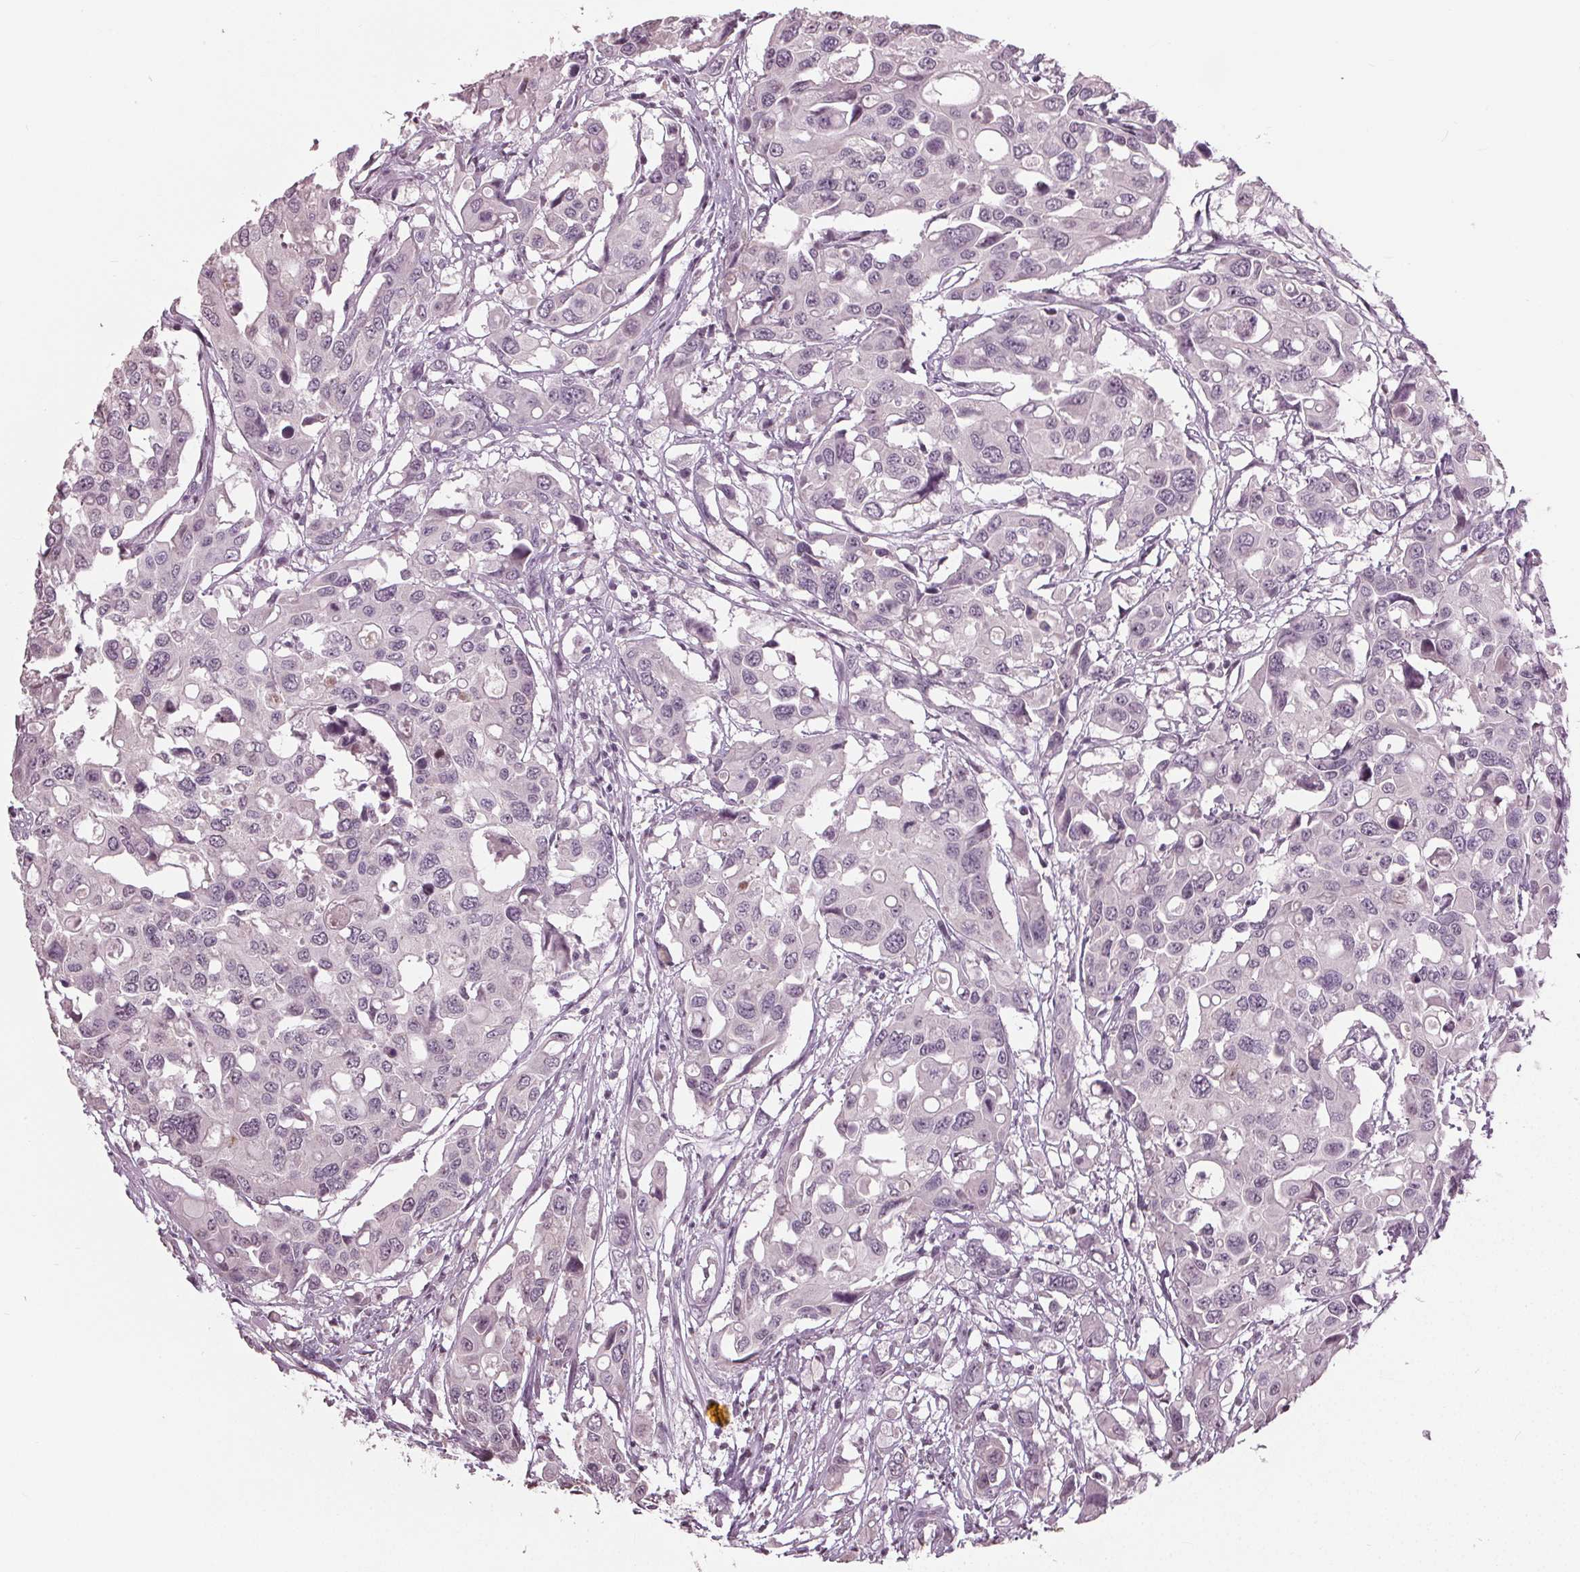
{"staining": {"intensity": "negative", "quantity": "none", "location": "none"}, "tissue": "colorectal cancer", "cell_type": "Tumor cells", "image_type": "cancer", "snomed": [{"axis": "morphology", "description": "Adenocarcinoma, NOS"}, {"axis": "topography", "description": "Colon"}], "caption": "Protein analysis of colorectal cancer reveals no significant positivity in tumor cells.", "gene": "CXCL16", "patient": {"sex": "male", "age": 77}}